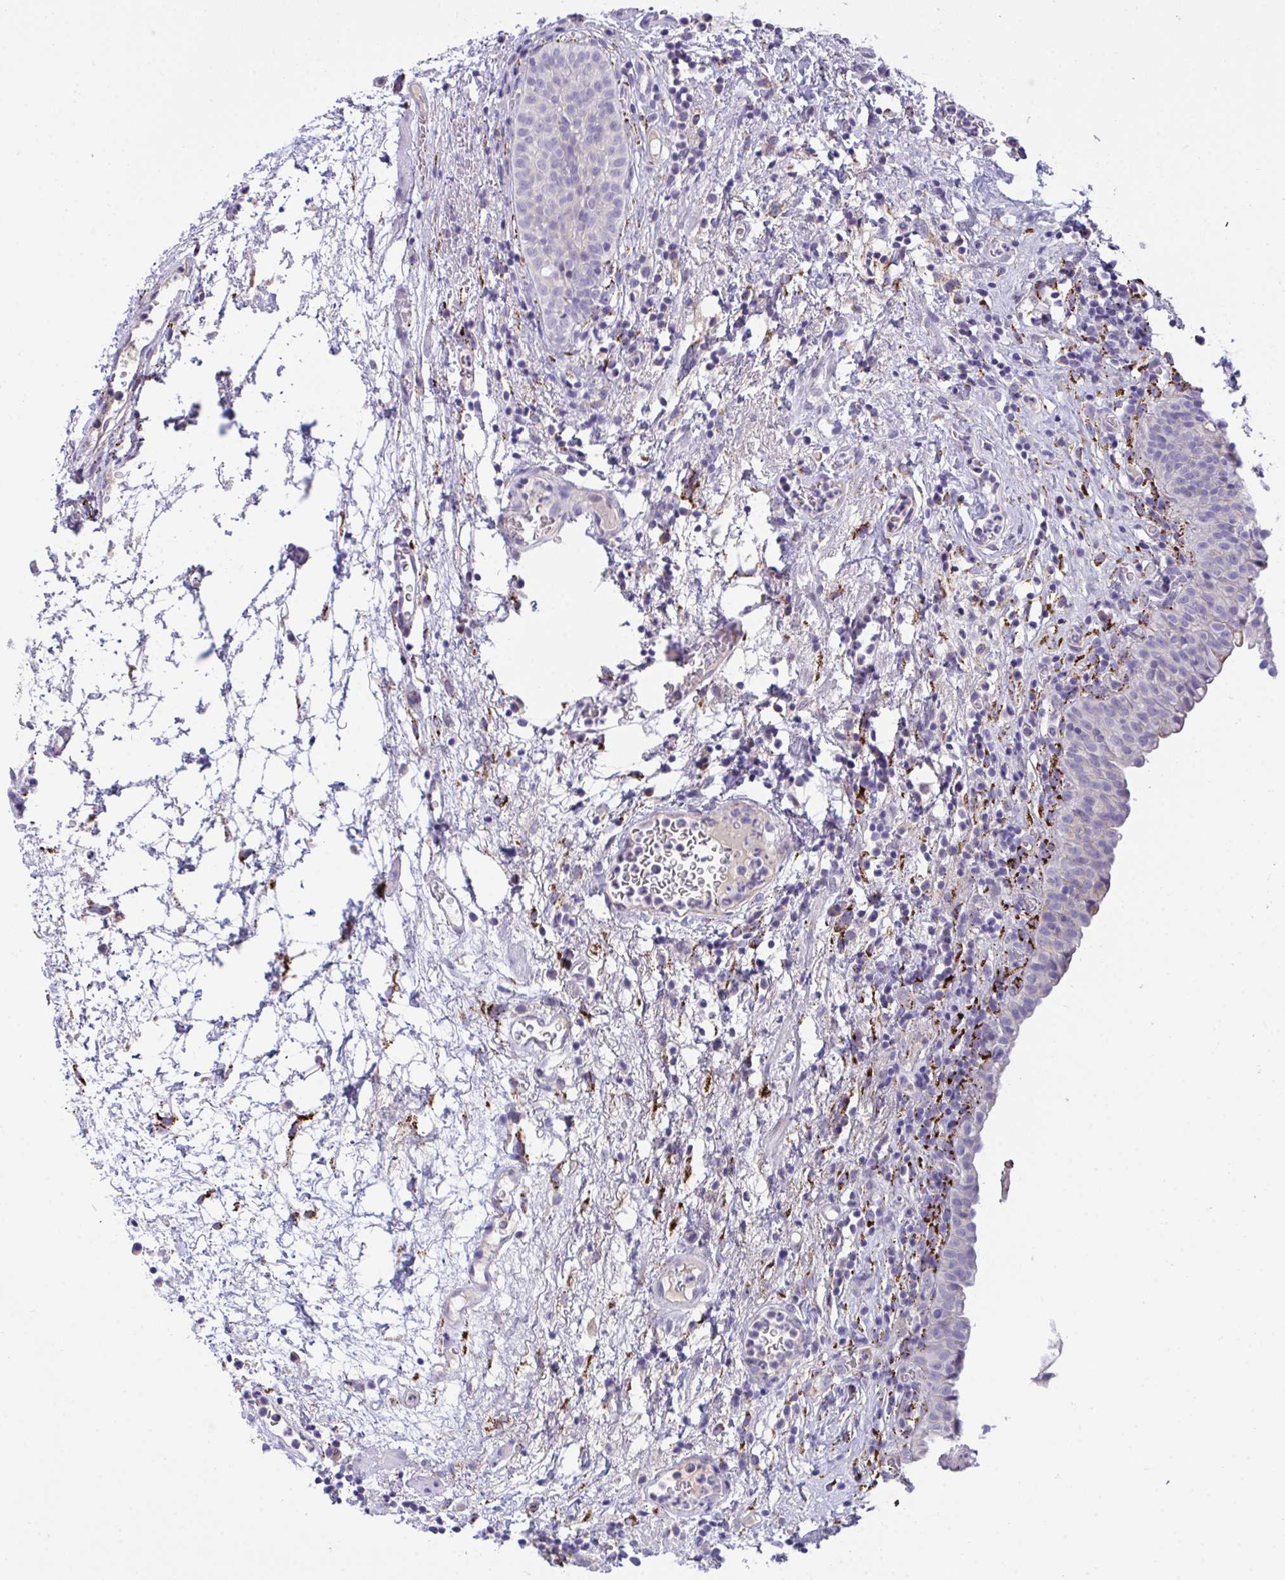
{"staining": {"intensity": "negative", "quantity": "none", "location": "none"}, "tissue": "urinary bladder", "cell_type": "Urothelial cells", "image_type": "normal", "snomed": [{"axis": "morphology", "description": "Normal tissue, NOS"}, {"axis": "morphology", "description": "Inflammation, NOS"}, {"axis": "topography", "description": "Urinary bladder"}], "caption": "Immunohistochemistry (IHC) image of benign urinary bladder: urinary bladder stained with DAB (3,3'-diaminobenzidine) displays no significant protein staining in urothelial cells.", "gene": "SEMA6B", "patient": {"sex": "male", "age": 57}}